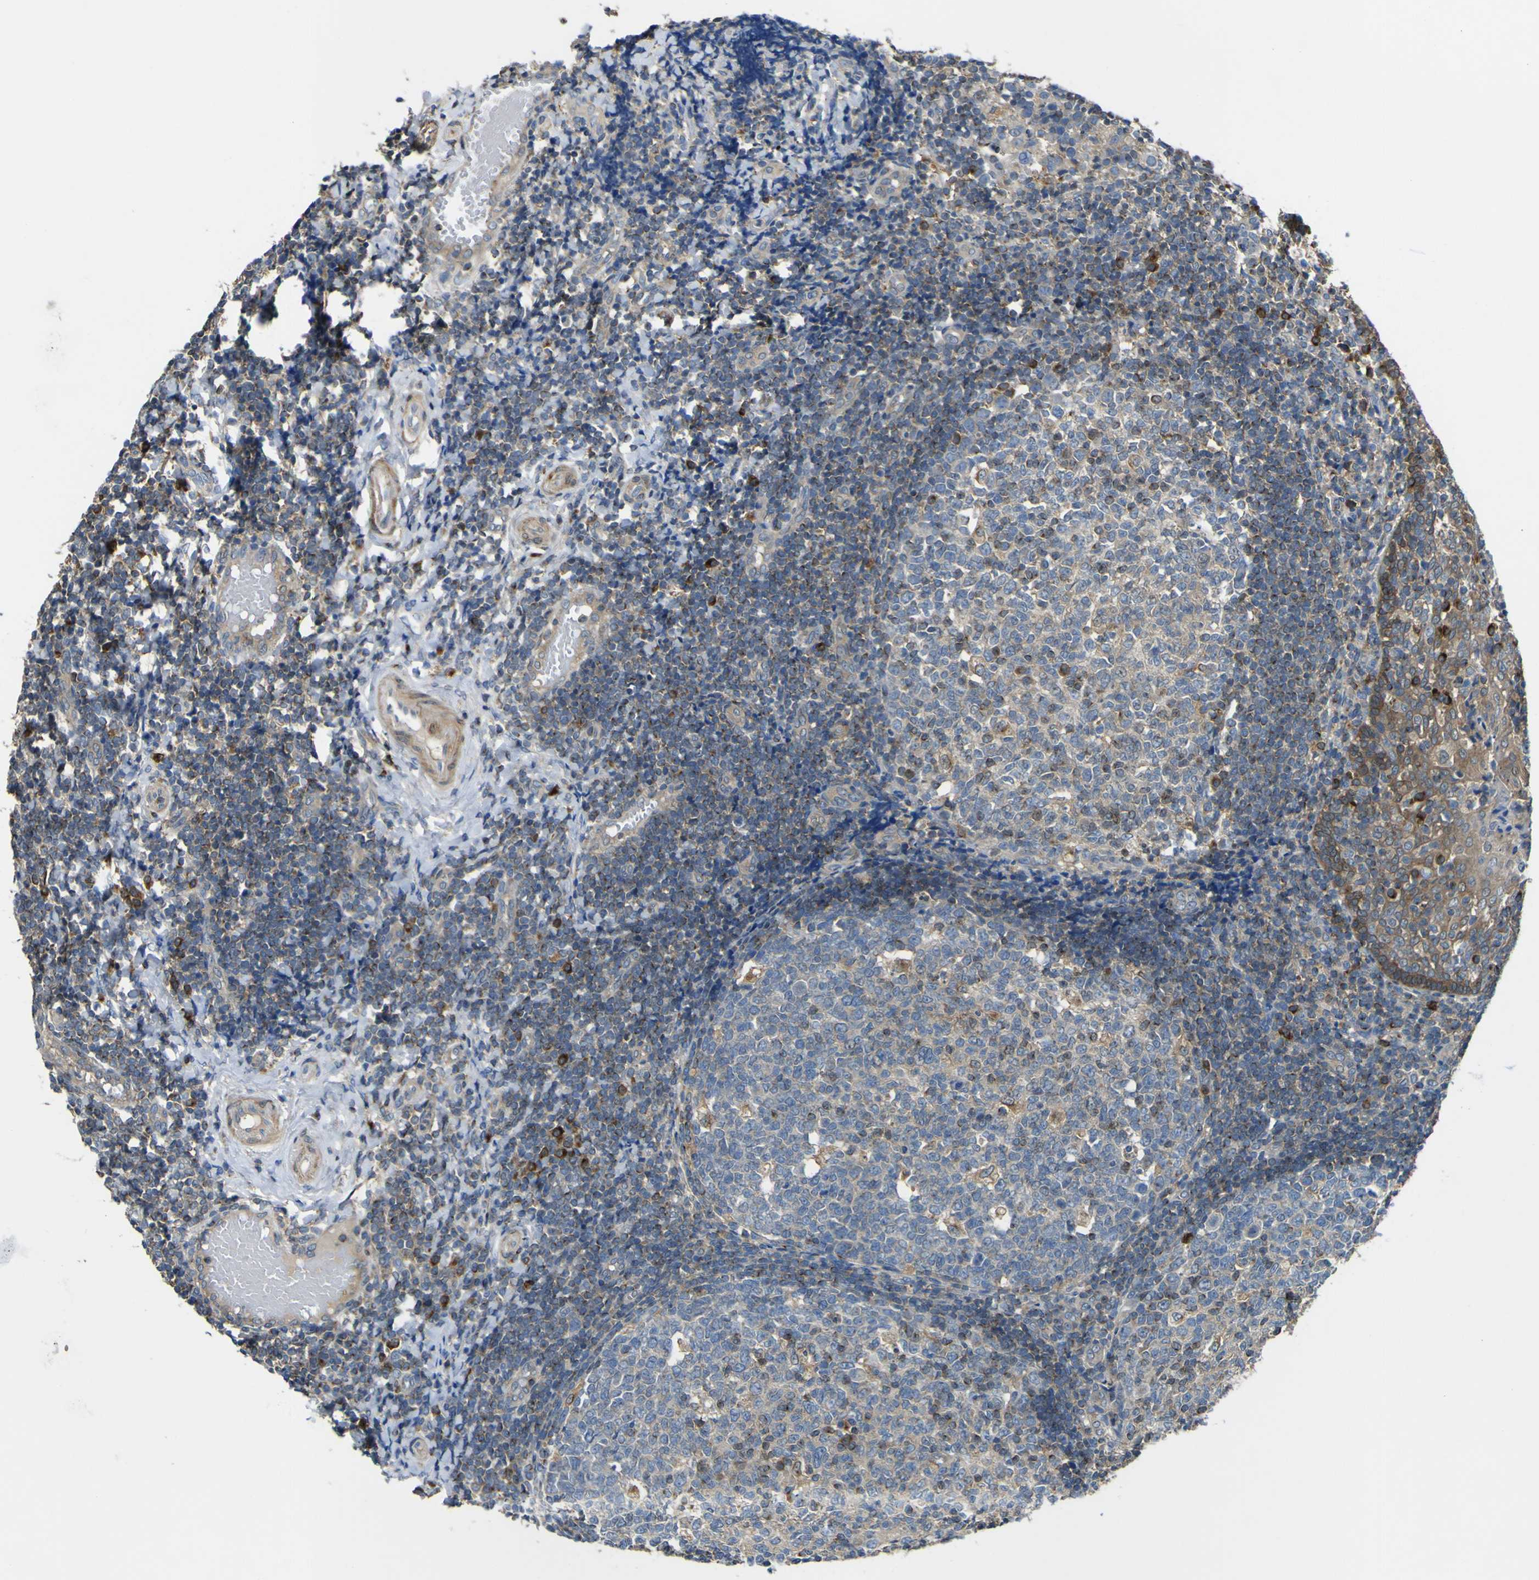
{"staining": {"intensity": "moderate", "quantity": "<25%", "location": "cytoplasmic/membranous"}, "tissue": "tonsil", "cell_type": "Germinal center cells", "image_type": "normal", "snomed": [{"axis": "morphology", "description": "Normal tissue, NOS"}, {"axis": "topography", "description": "Tonsil"}], "caption": "IHC histopathology image of unremarkable tonsil: human tonsil stained using immunohistochemistry reveals low levels of moderate protein expression localized specifically in the cytoplasmic/membranous of germinal center cells, appearing as a cytoplasmic/membranous brown color.", "gene": "EML2", "patient": {"sex": "female", "age": 19}}